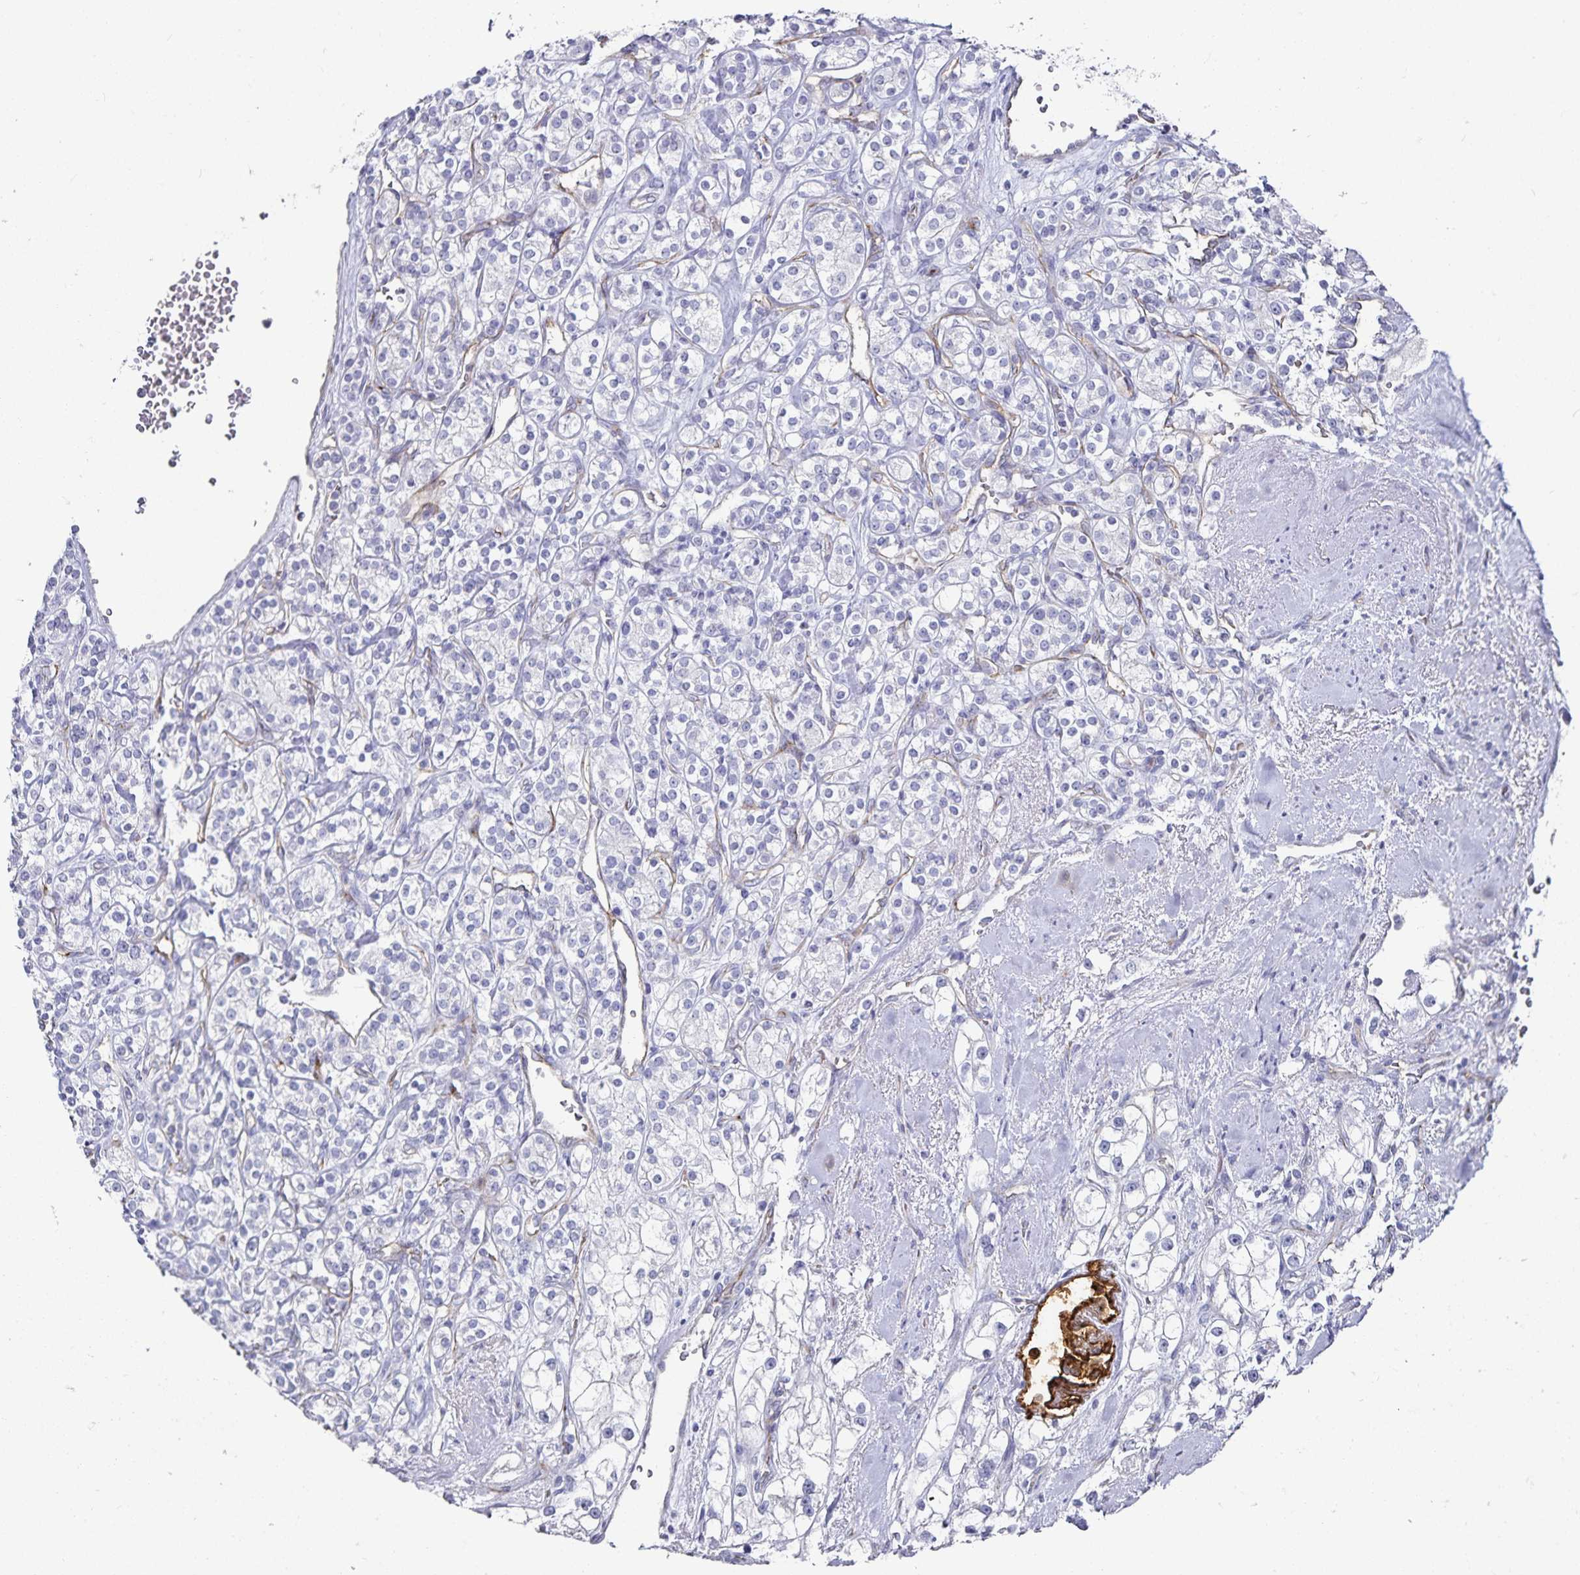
{"staining": {"intensity": "negative", "quantity": "none", "location": "none"}, "tissue": "renal cancer", "cell_type": "Tumor cells", "image_type": "cancer", "snomed": [{"axis": "morphology", "description": "Adenocarcinoma, NOS"}, {"axis": "topography", "description": "Kidney"}], "caption": "A high-resolution image shows immunohistochemistry staining of renal cancer, which demonstrates no significant positivity in tumor cells.", "gene": "PODXL", "patient": {"sex": "male", "age": 77}}